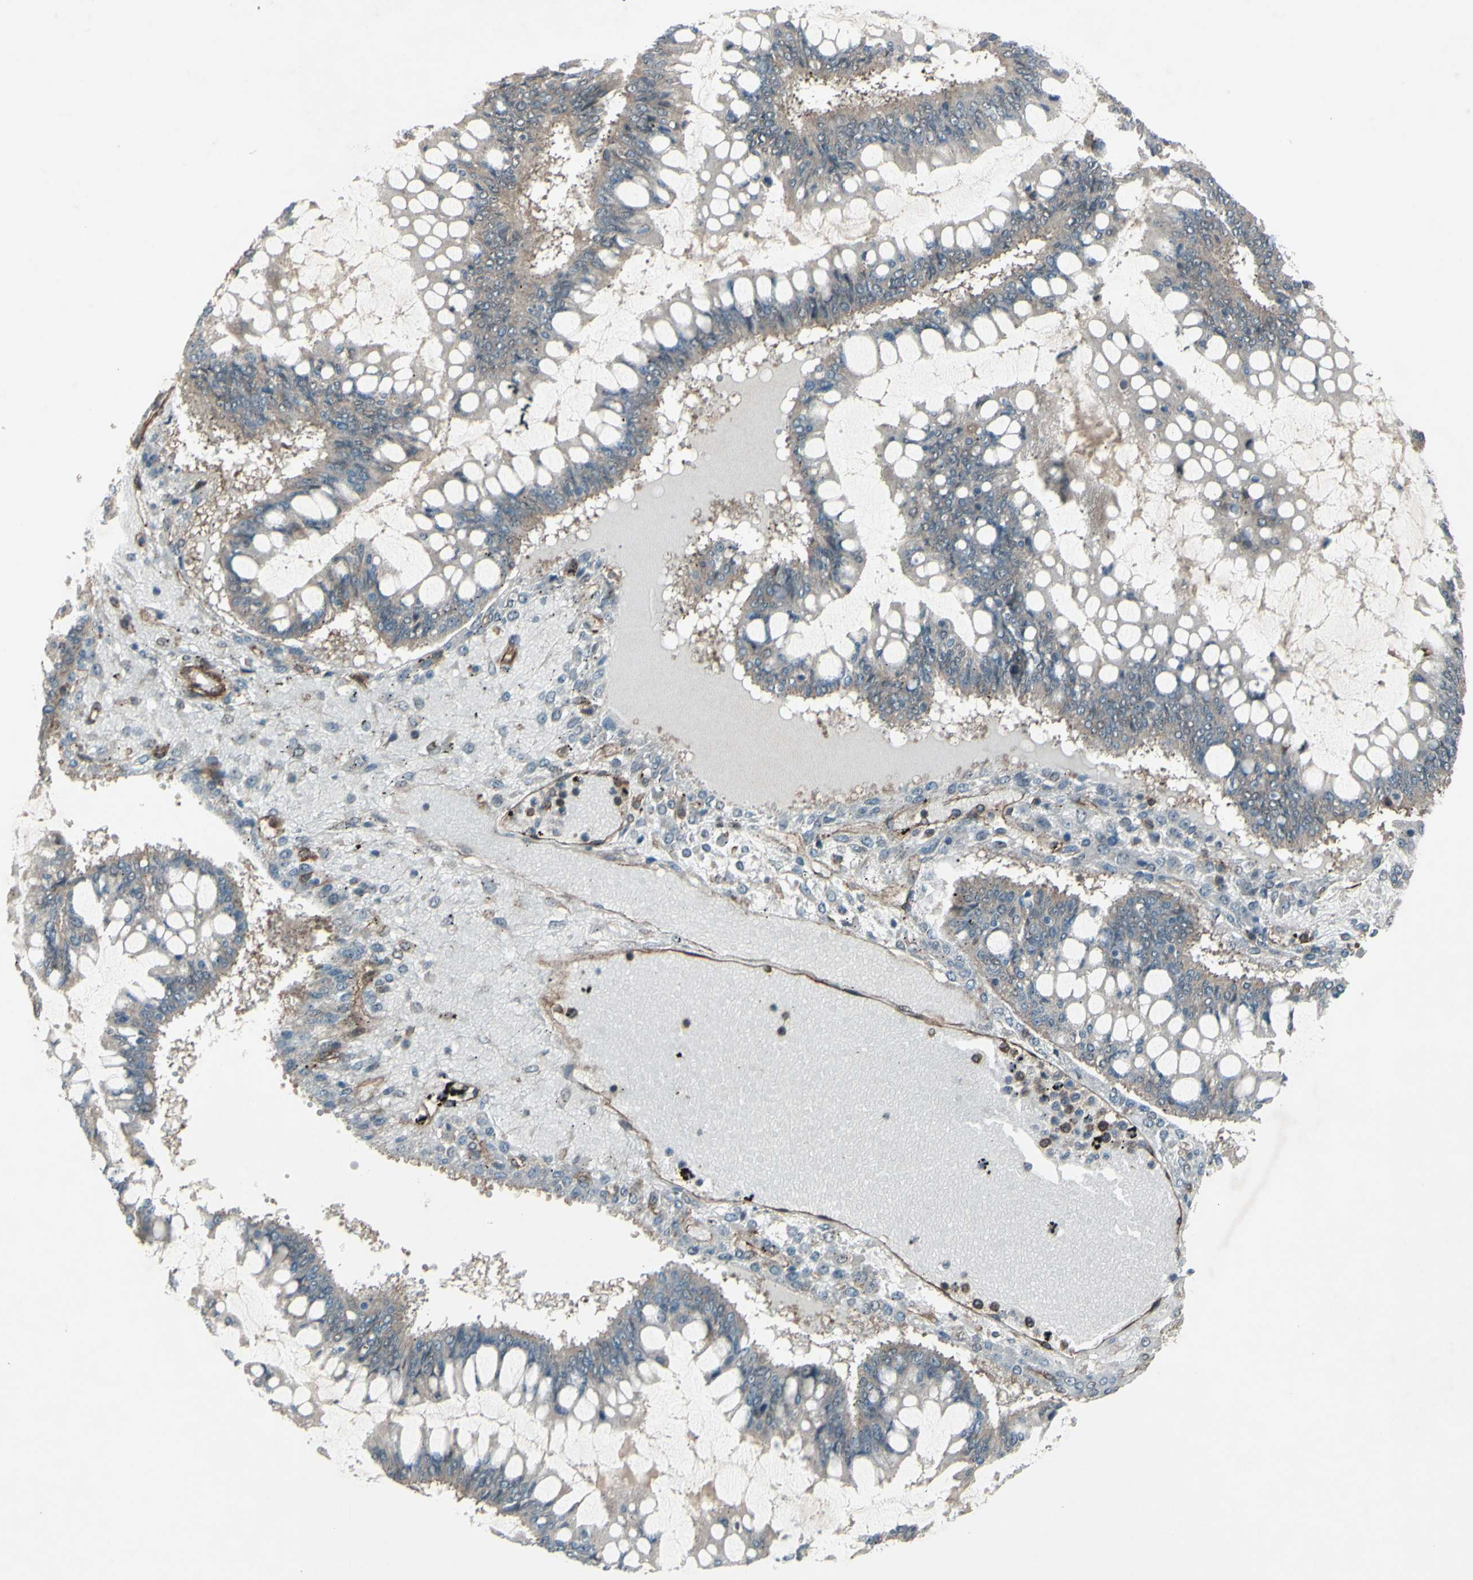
{"staining": {"intensity": "weak", "quantity": ">75%", "location": "cytoplasmic/membranous"}, "tissue": "ovarian cancer", "cell_type": "Tumor cells", "image_type": "cancer", "snomed": [{"axis": "morphology", "description": "Cystadenocarcinoma, mucinous, NOS"}, {"axis": "topography", "description": "Ovary"}], "caption": "Approximately >75% of tumor cells in ovarian cancer (mucinous cystadenocarcinoma) reveal weak cytoplasmic/membranous protein expression as visualized by brown immunohistochemical staining.", "gene": "FXYD5", "patient": {"sex": "female", "age": 73}}